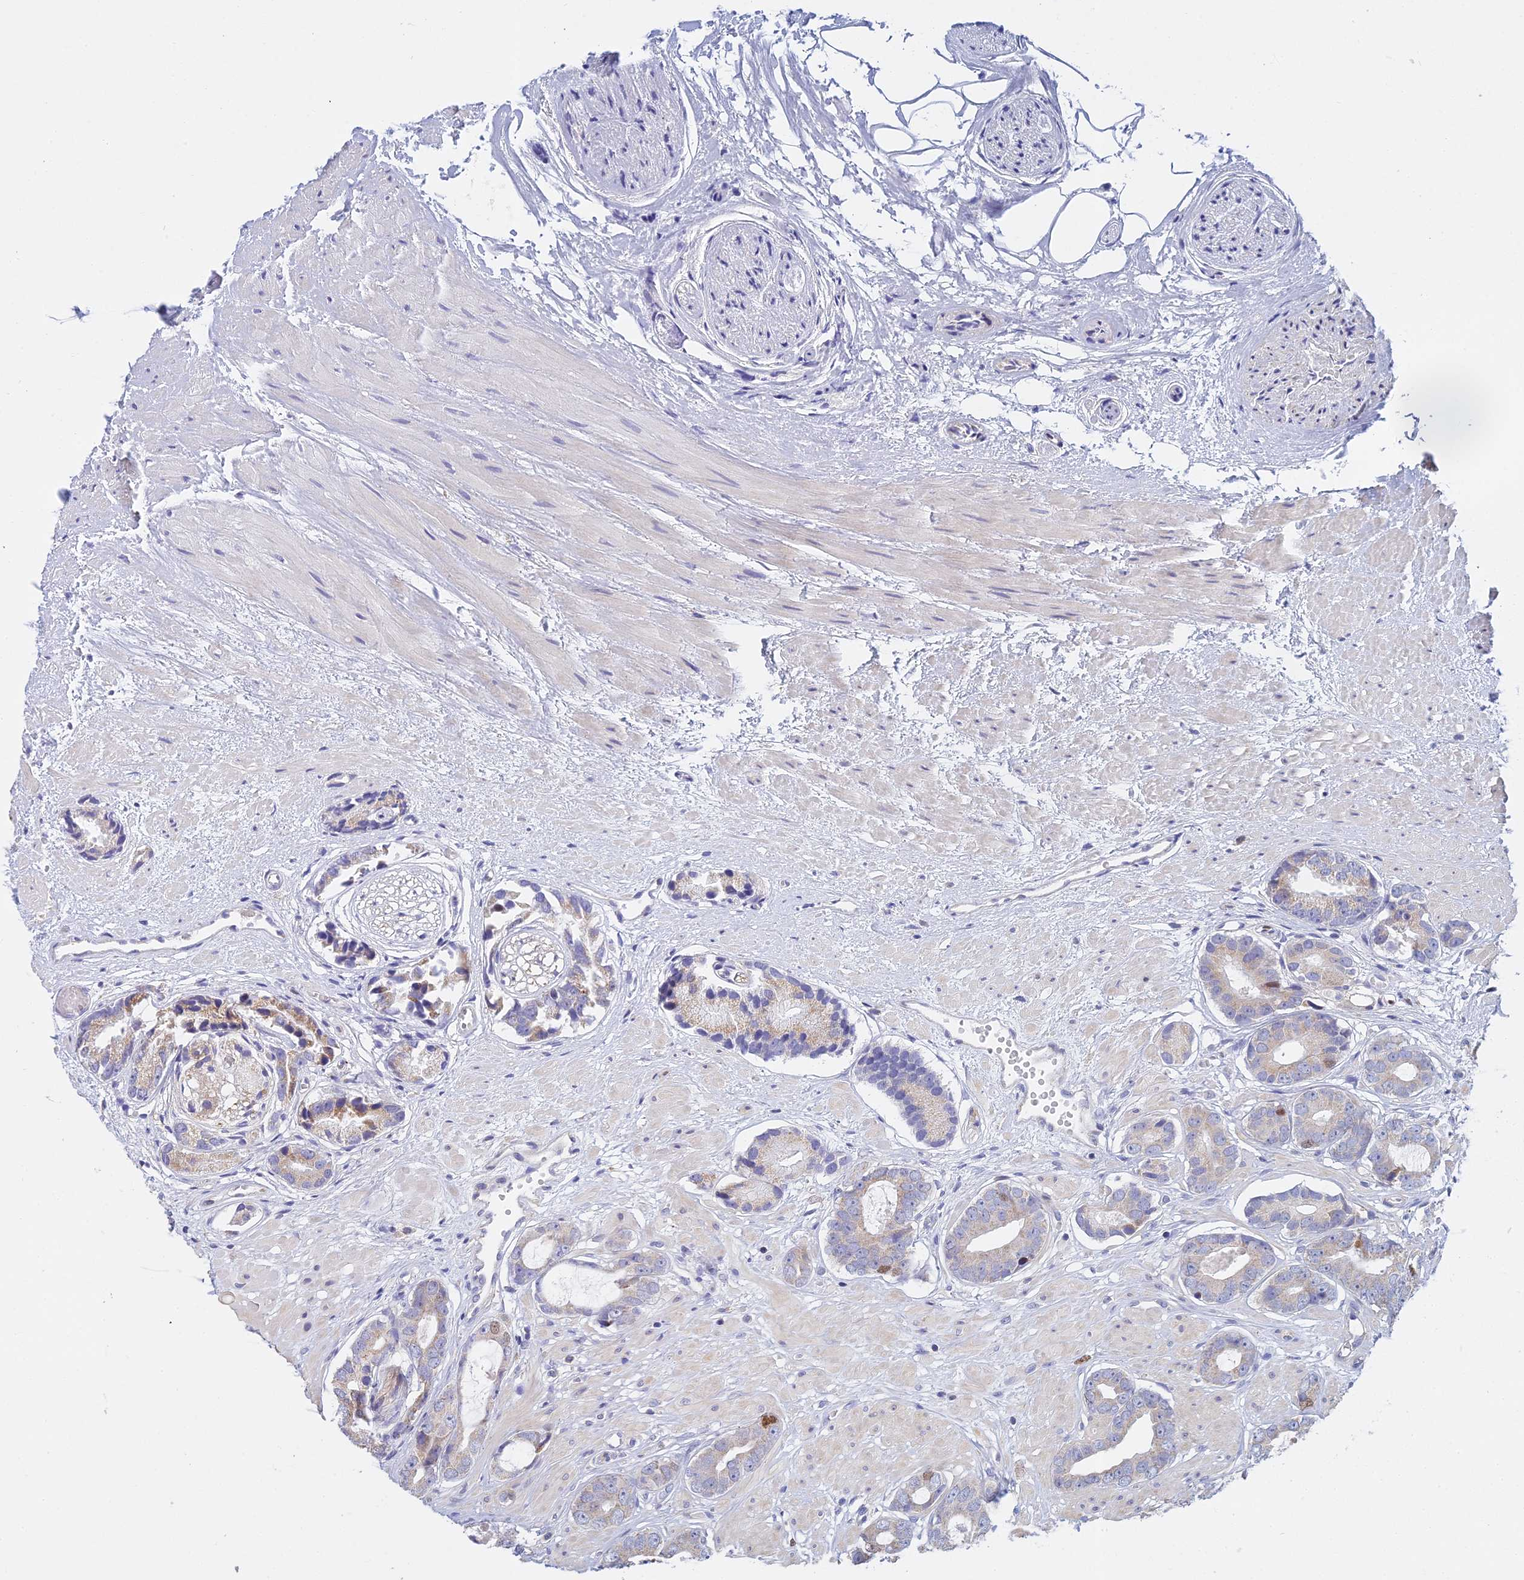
{"staining": {"intensity": "moderate", "quantity": "<25%", "location": "cytoplasmic/membranous"}, "tissue": "prostate cancer", "cell_type": "Tumor cells", "image_type": "cancer", "snomed": [{"axis": "morphology", "description": "Adenocarcinoma, Low grade"}, {"axis": "topography", "description": "Prostate"}], "caption": "Prostate cancer (adenocarcinoma (low-grade)) stained for a protein displays moderate cytoplasmic/membranous positivity in tumor cells.", "gene": "MCM2", "patient": {"sex": "male", "age": 64}}